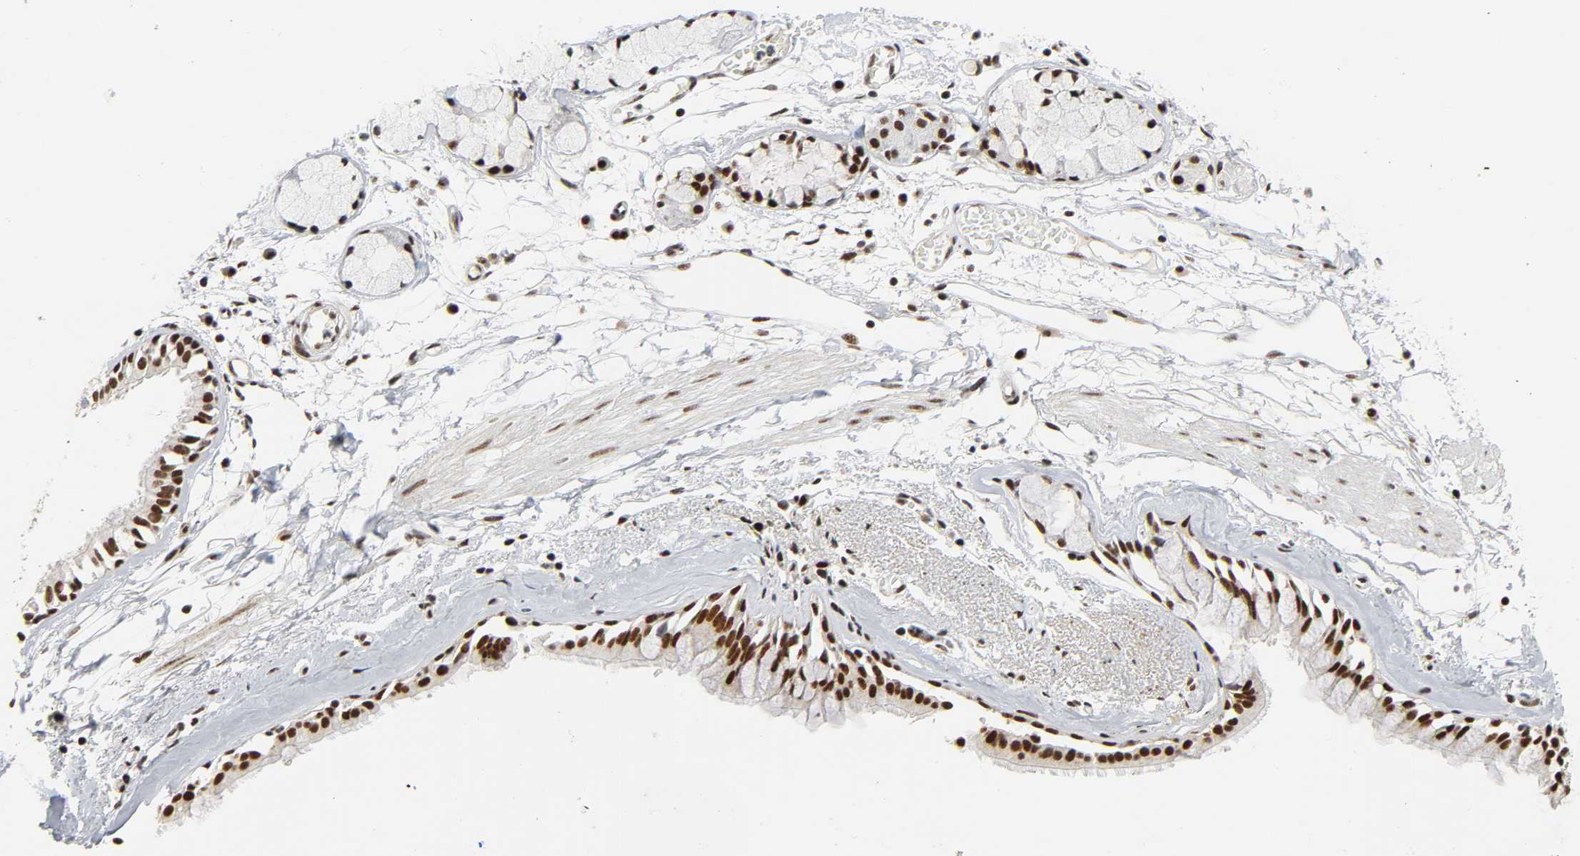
{"staining": {"intensity": "strong", "quantity": ">75%", "location": "nuclear"}, "tissue": "bronchus", "cell_type": "Respiratory epithelial cells", "image_type": "normal", "snomed": [{"axis": "morphology", "description": "Normal tissue, NOS"}, {"axis": "topography", "description": "Bronchus"}, {"axis": "topography", "description": "Lung"}], "caption": "Immunohistochemistry of normal bronchus displays high levels of strong nuclear positivity in about >75% of respiratory epithelial cells.", "gene": "CDK9", "patient": {"sex": "female", "age": 56}}